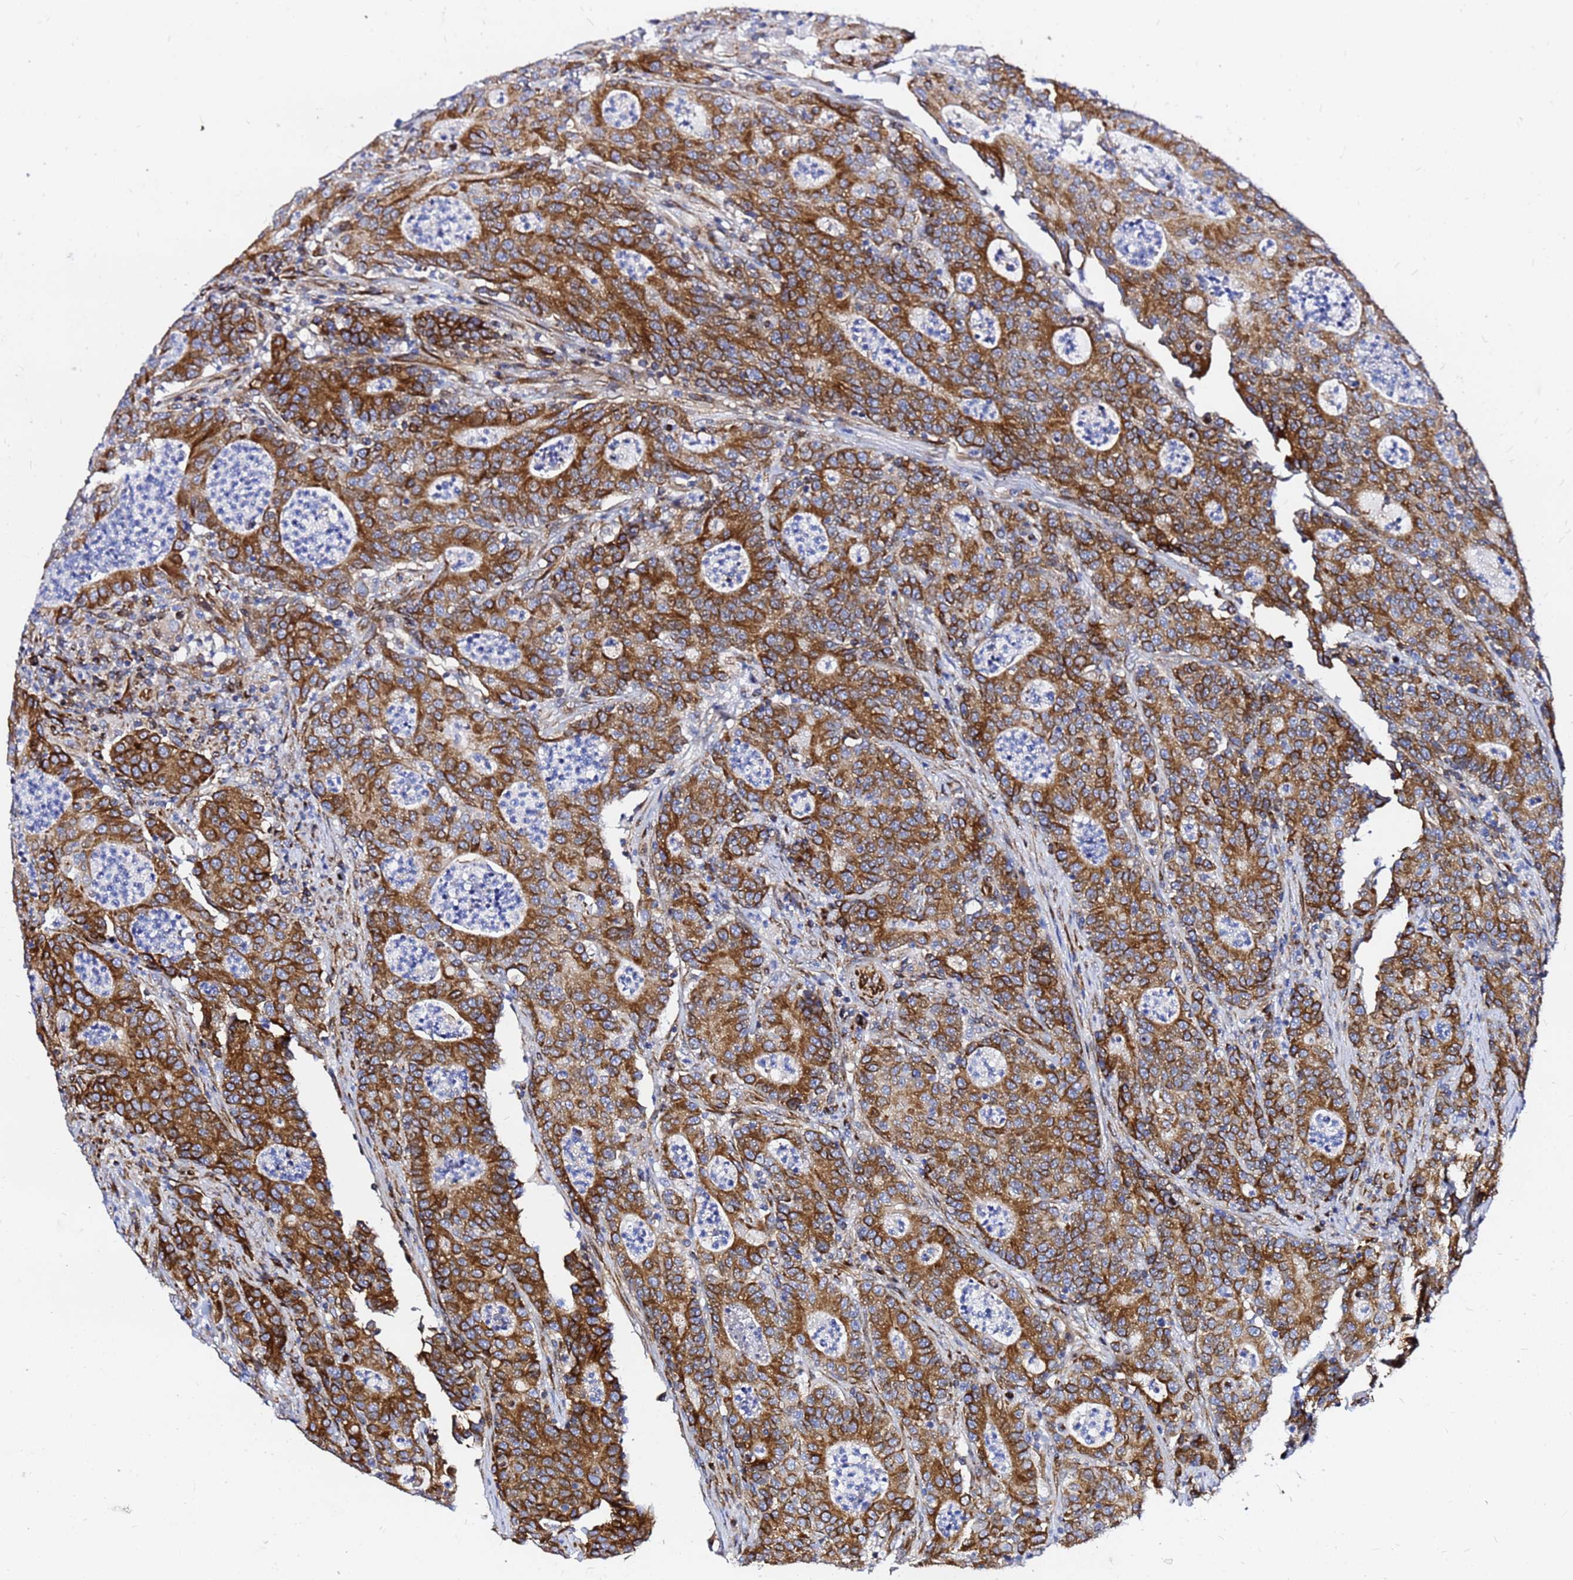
{"staining": {"intensity": "strong", "quantity": ">75%", "location": "cytoplasmic/membranous"}, "tissue": "colorectal cancer", "cell_type": "Tumor cells", "image_type": "cancer", "snomed": [{"axis": "morphology", "description": "Adenocarcinoma, NOS"}, {"axis": "topography", "description": "Colon"}], "caption": "Brown immunohistochemical staining in colorectal cancer shows strong cytoplasmic/membranous positivity in about >75% of tumor cells.", "gene": "TUBA8", "patient": {"sex": "male", "age": 83}}